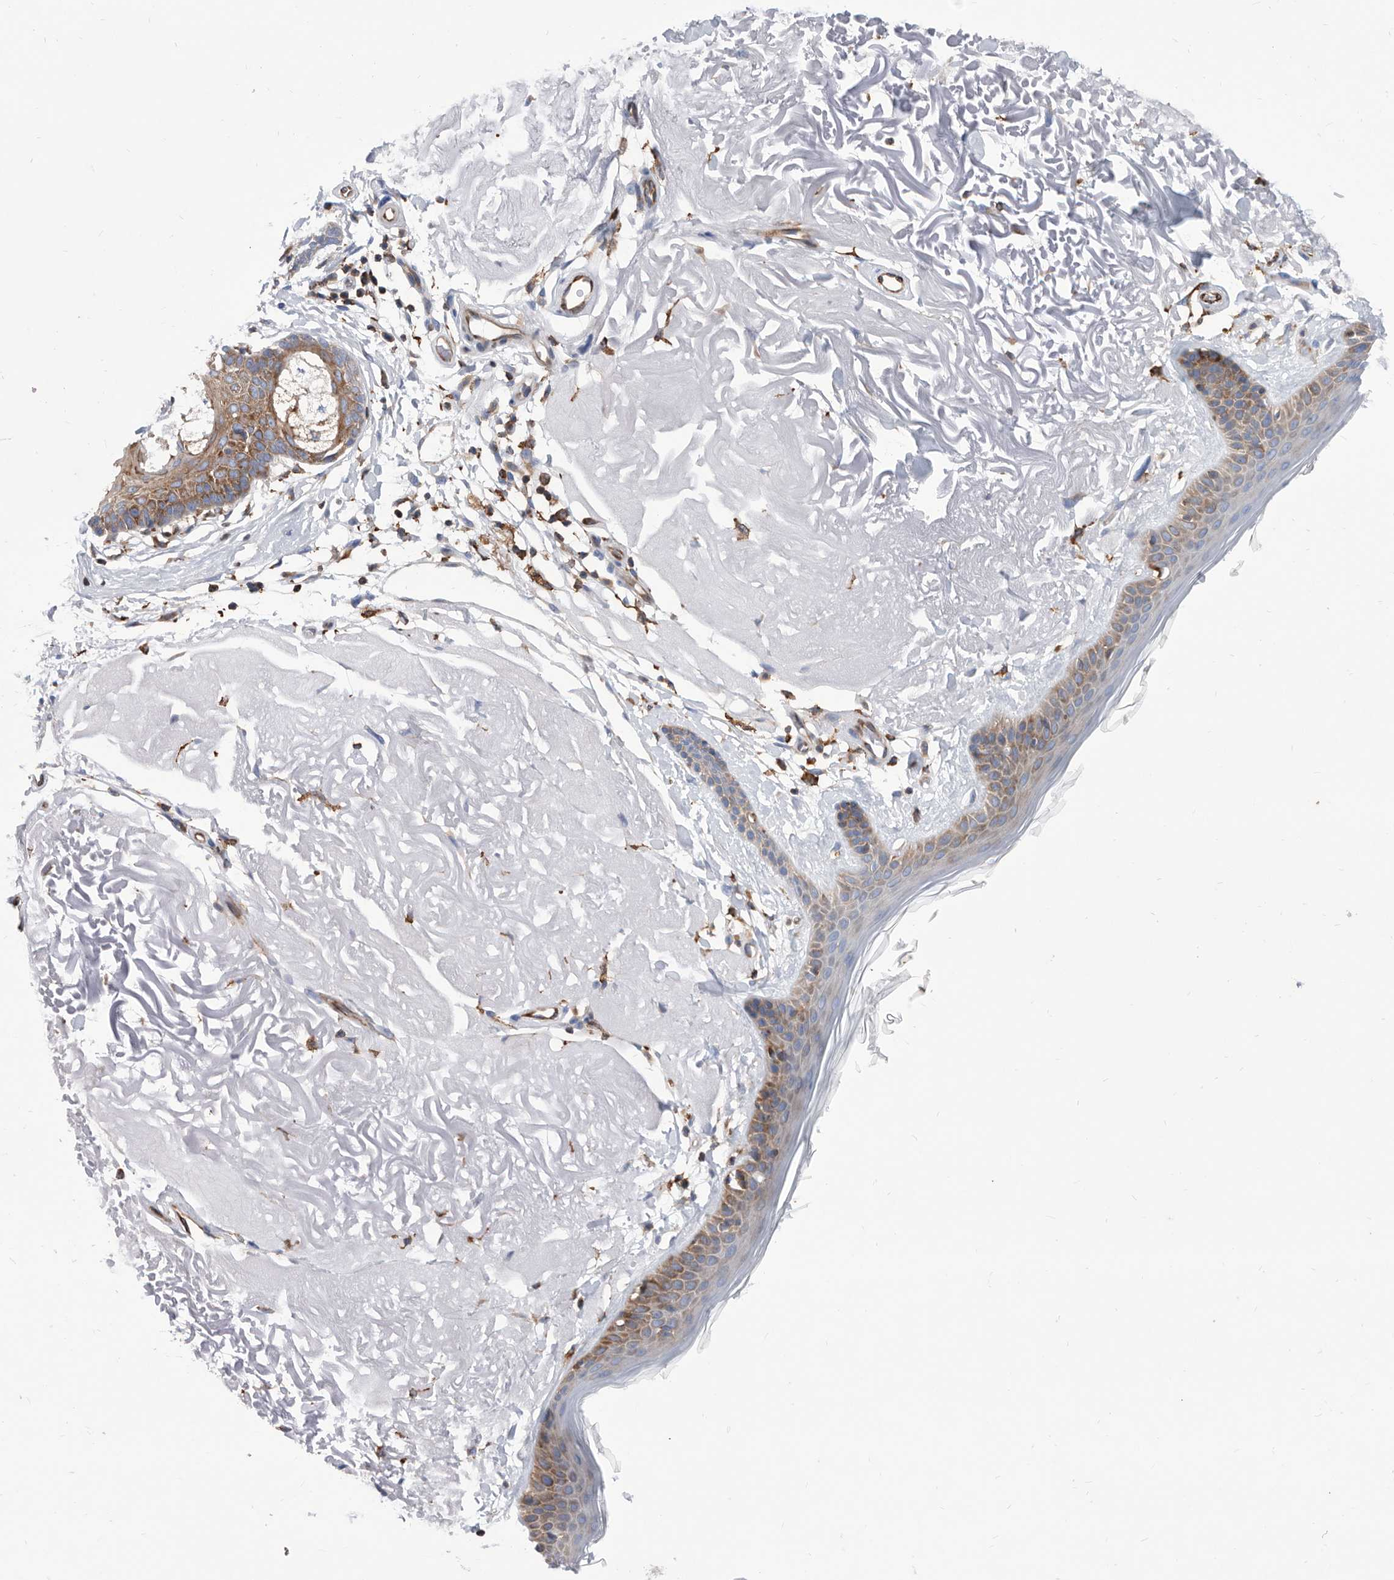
{"staining": {"intensity": "moderate", "quantity": ">75%", "location": "cytoplasmic/membranous"}, "tissue": "skin", "cell_type": "Fibroblasts", "image_type": "normal", "snomed": [{"axis": "morphology", "description": "Normal tissue, NOS"}, {"axis": "topography", "description": "Skin"}, {"axis": "topography", "description": "Skeletal muscle"}], "caption": "Skin stained with immunohistochemistry shows moderate cytoplasmic/membranous expression in about >75% of fibroblasts.", "gene": "SMG7", "patient": {"sex": "male", "age": 83}}